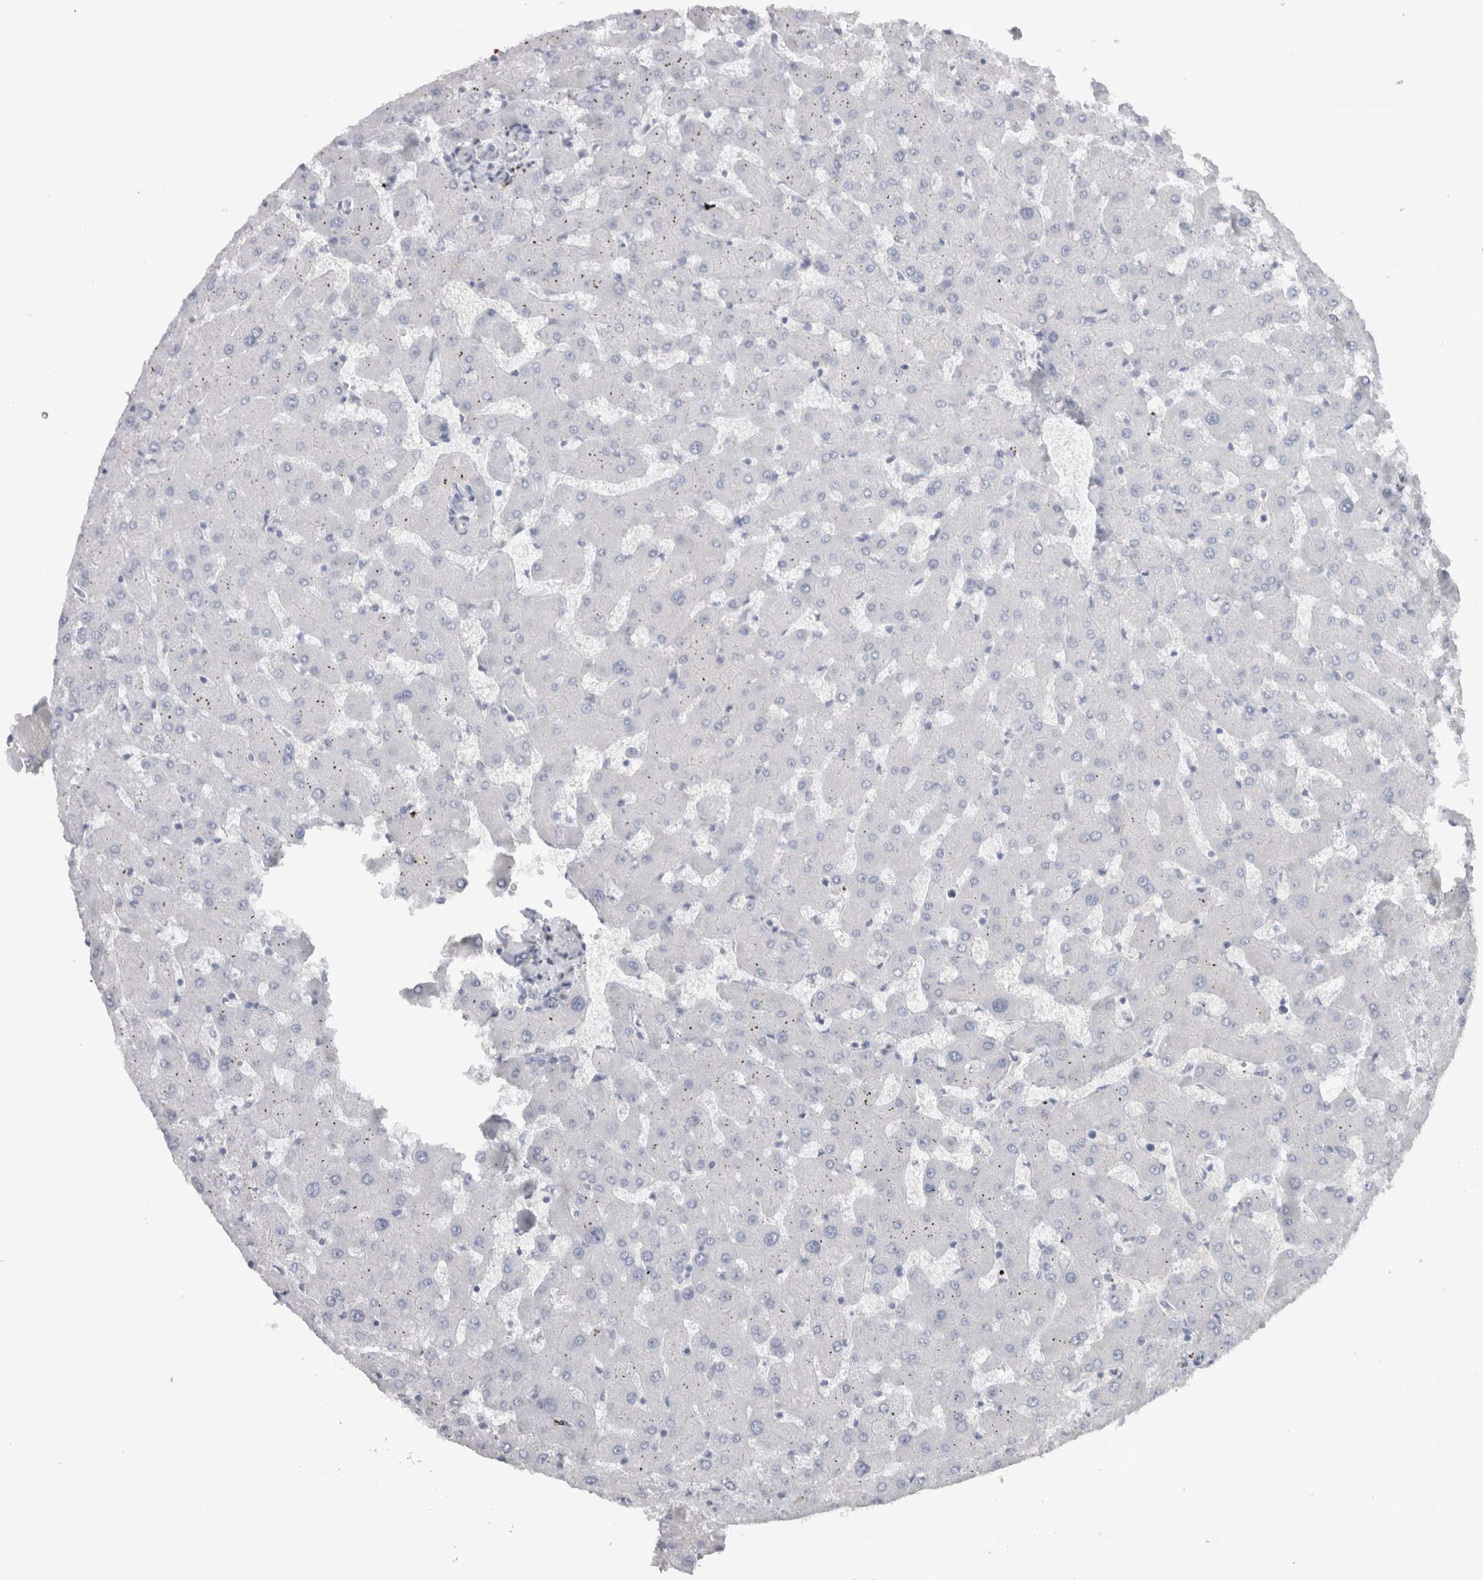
{"staining": {"intensity": "negative", "quantity": "none", "location": "none"}, "tissue": "liver", "cell_type": "Cholangiocytes", "image_type": "normal", "snomed": [{"axis": "morphology", "description": "Normal tissue, NOS"}, {"axis": "topography", "description": "Liver"}], "caption": "Protein analysis of benign liver shows no significant positivity in cholangiocytes.", "gene": "CDH17", "patient": {"sex": "female", "age": 63}}